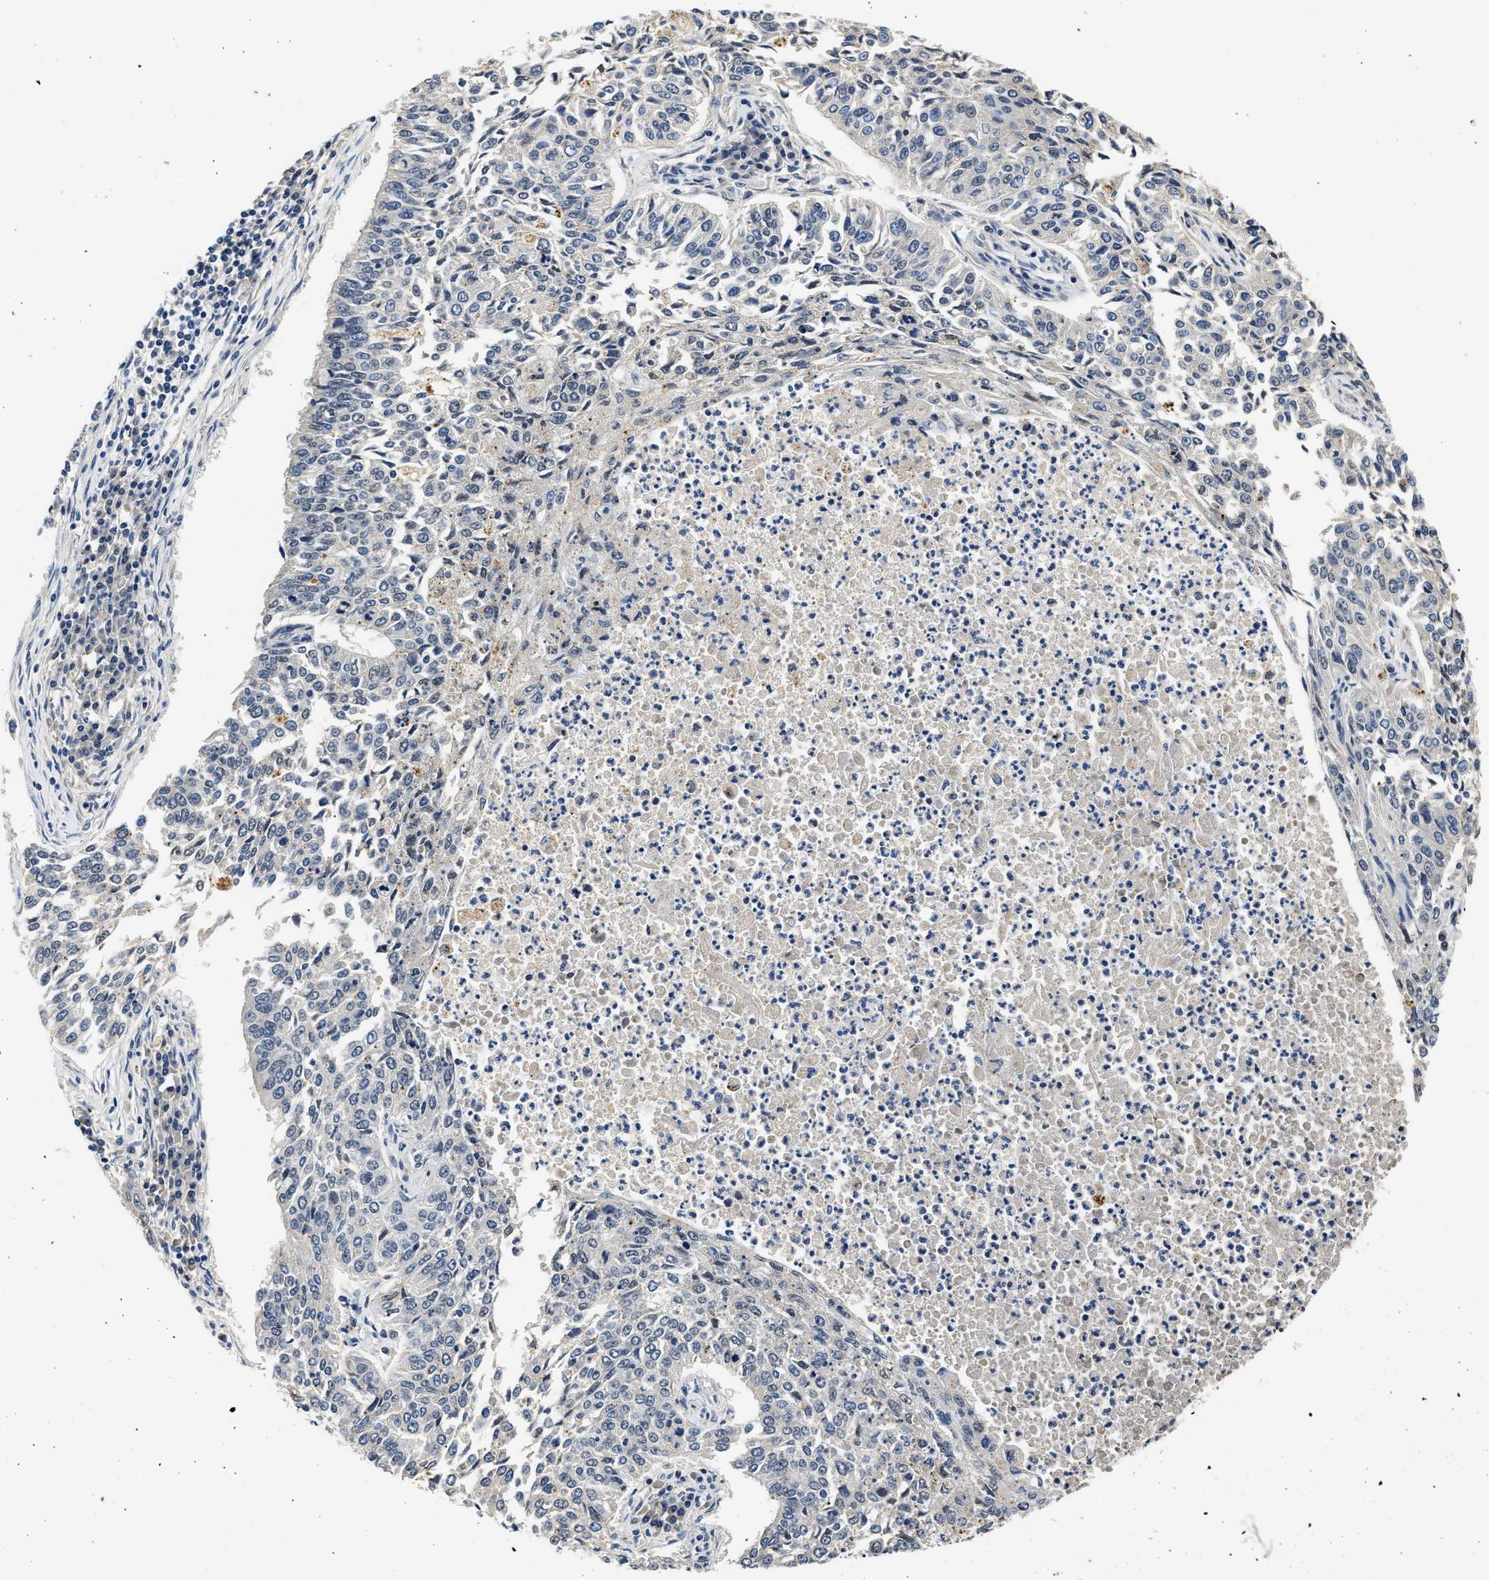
{"staining": {"intensity": "negative", "quantity": "none", "location": "none"}, "tissue": "lung cancer", "cell_type": "Tumor cells", "image_type": "cancer", "snomed": [{"axis": "morphology", "description": "Normal tissue, NOS"}, {"axis": "morphology", "description": "Squamous cell carcinoma, NOS"}, {"axis": "topography", "description": "Cartilage tissue"}, {"axis": "topography", "description": "Bronchus"}, {"axis": "topography", "description": "Lung"}], "caption": "Human lung cancer (squamous cell carcinoma) stained for a protein using IHC shows no positivity in tumor cells.", "gene": "MED22", "patient": {"sex": "female", "age": 49}}